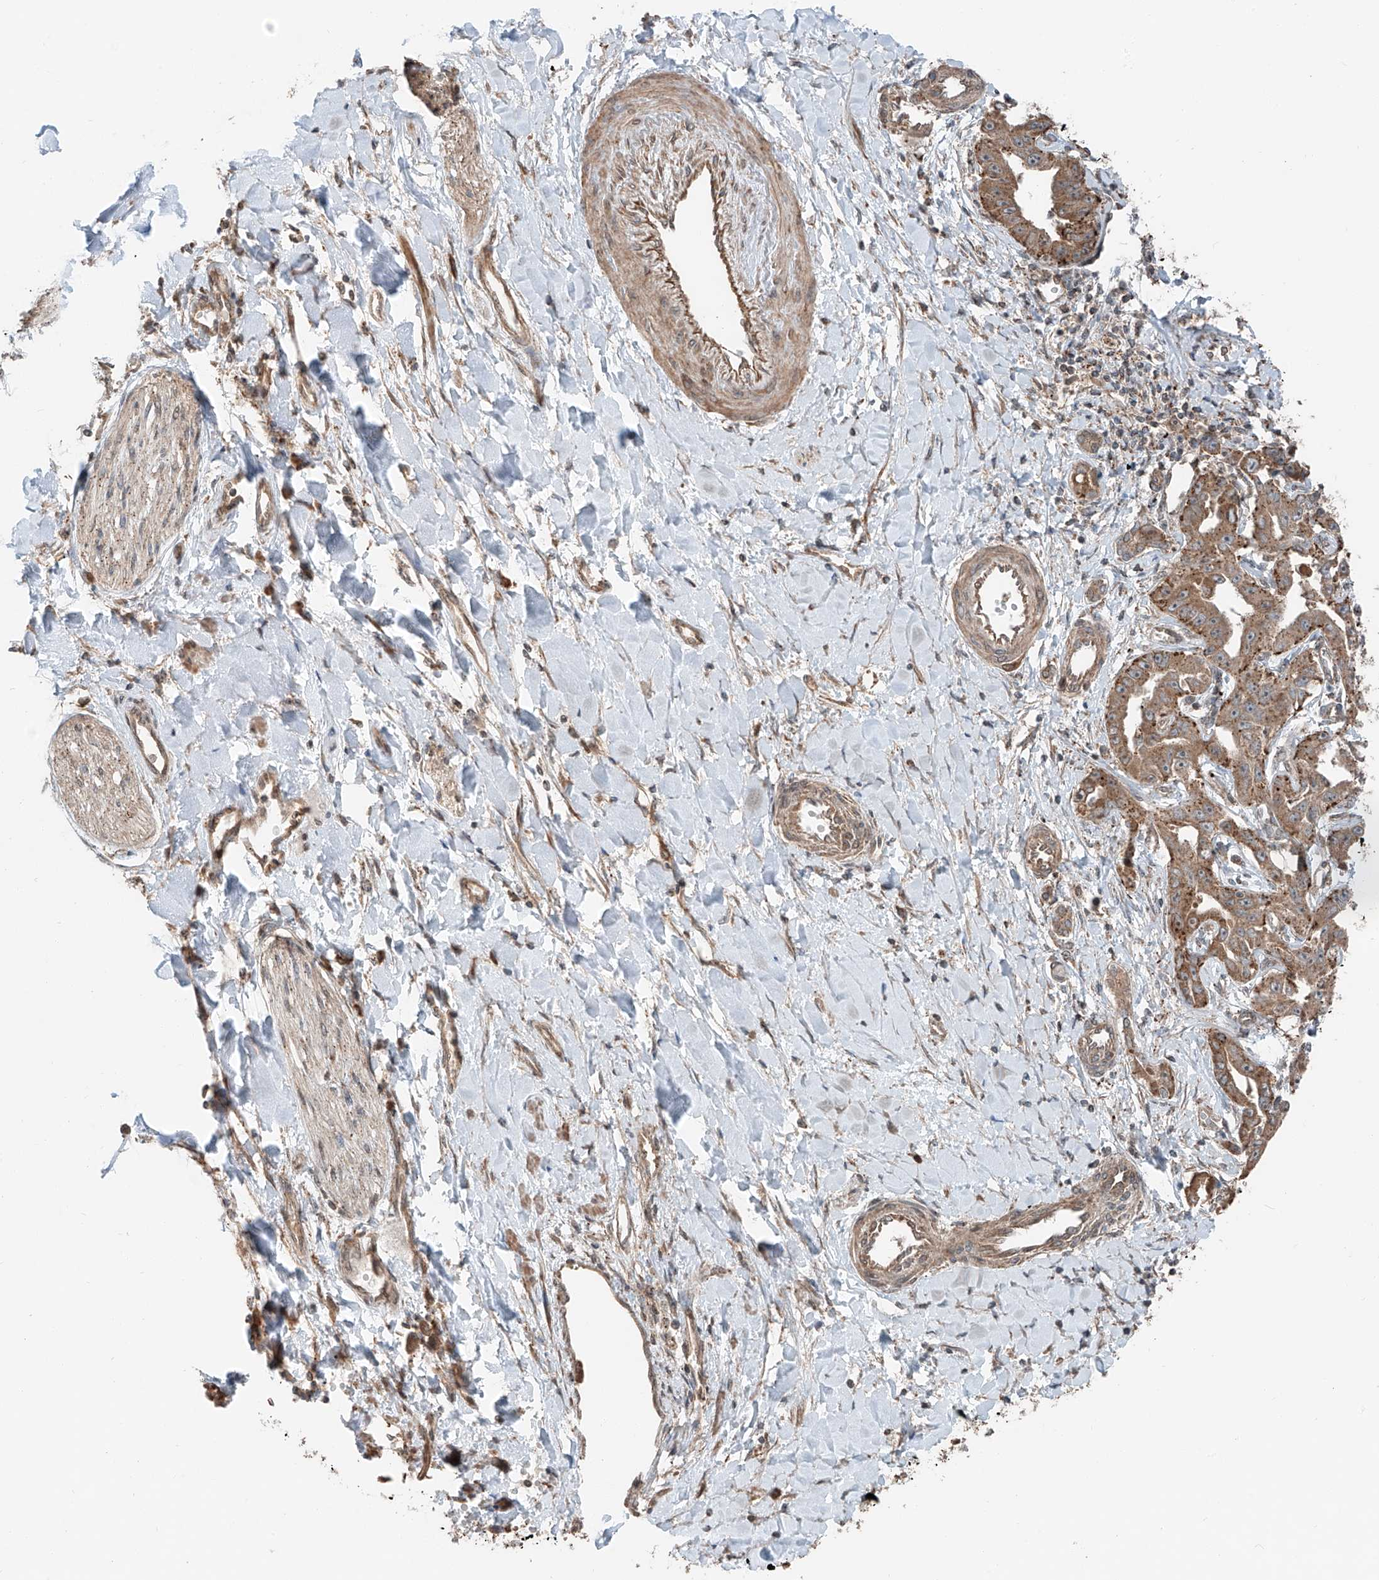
{"staining": {"intensity": "moderate", "quantity": ">75%", "location": "cytoplasmic/membranous"}, "tissue": "liver cancer", "cell_type": "Tumor cells", "image_type": "cancer", "snomed": [{"axis": "morphology", "description": "Cholangiocarcinoma"}, {"axis": "topography", "description": "Liver"}], "caption": "The immunohistochemical stain shows moderate cytoplasmic/membranous positivity in tumor cells of liver cholangiocarcinoma tissue. The protein is stained brown, and the nuclei are stained in blue (DAB IHC with brightfield microscopy, high magnification).", "gene": "CEP162", "patient": {"sex": "male", "age": 59}}